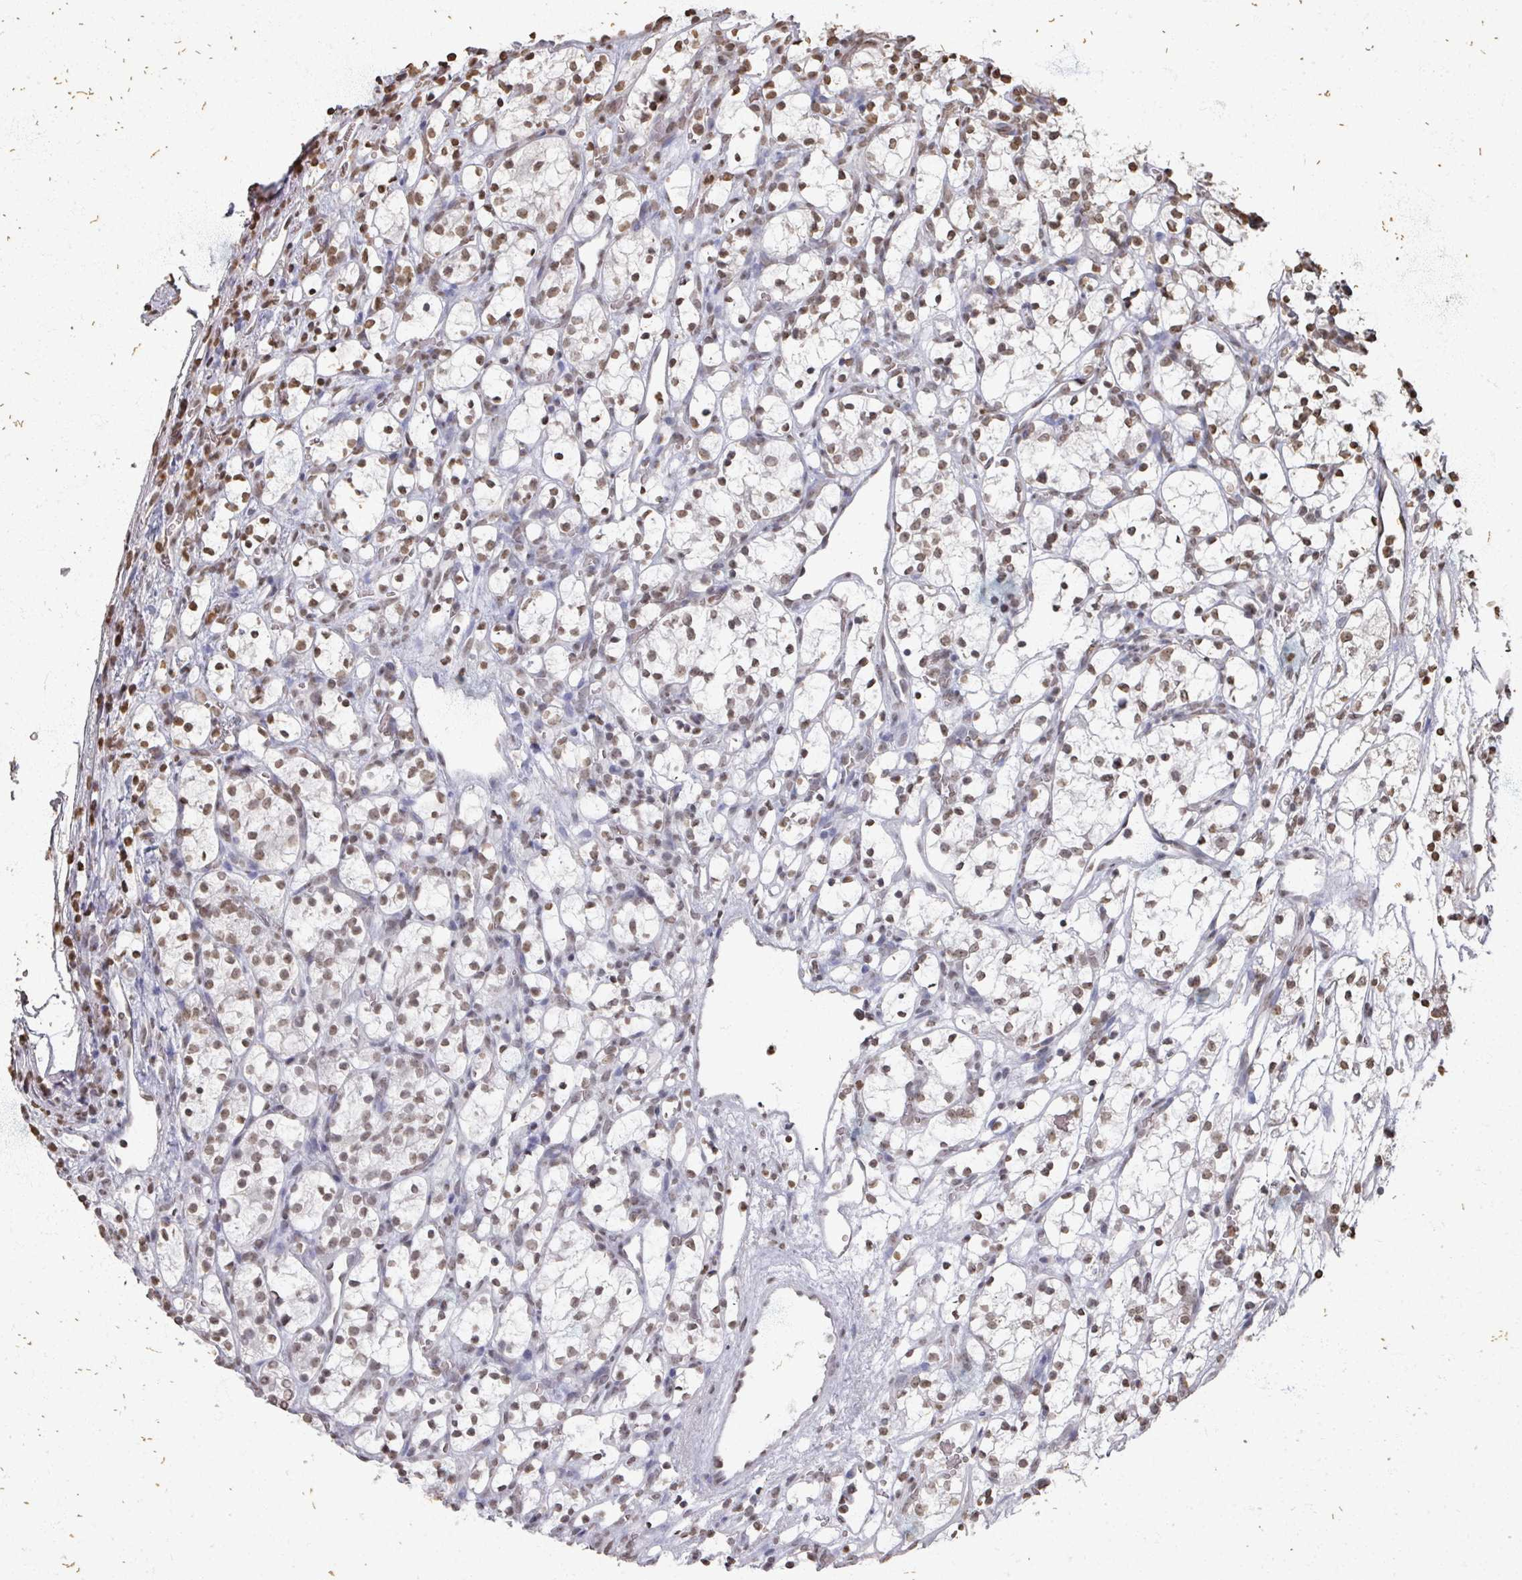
{"staining": {"intensity": "weak", "quantity": "25%-75%", "location": "nuclear"}, "tissue": "renal cancer", "cell_type": "Tumor cells", "image_type": "cancer", "snomed": [{"axis": "morphology", "description": "Adenocarcinoma, NOS"}, {"axis": "topography", "description": "Kidney"}], "caption": "DAB (3,3'-diaminobenzidine) immunohistochemical staining of renal cancer exhibits weak nuclear protein positivity in approximately 25%-75% of tumor cells. Using DAB (3,3'-diaminobenzidine) (brown) and hematoxylin (blue) stains, captured at high magnification using brightfield microscopy.", "gene": "DCUN1D5", "patient": {"sex": "female", "age": 69}}